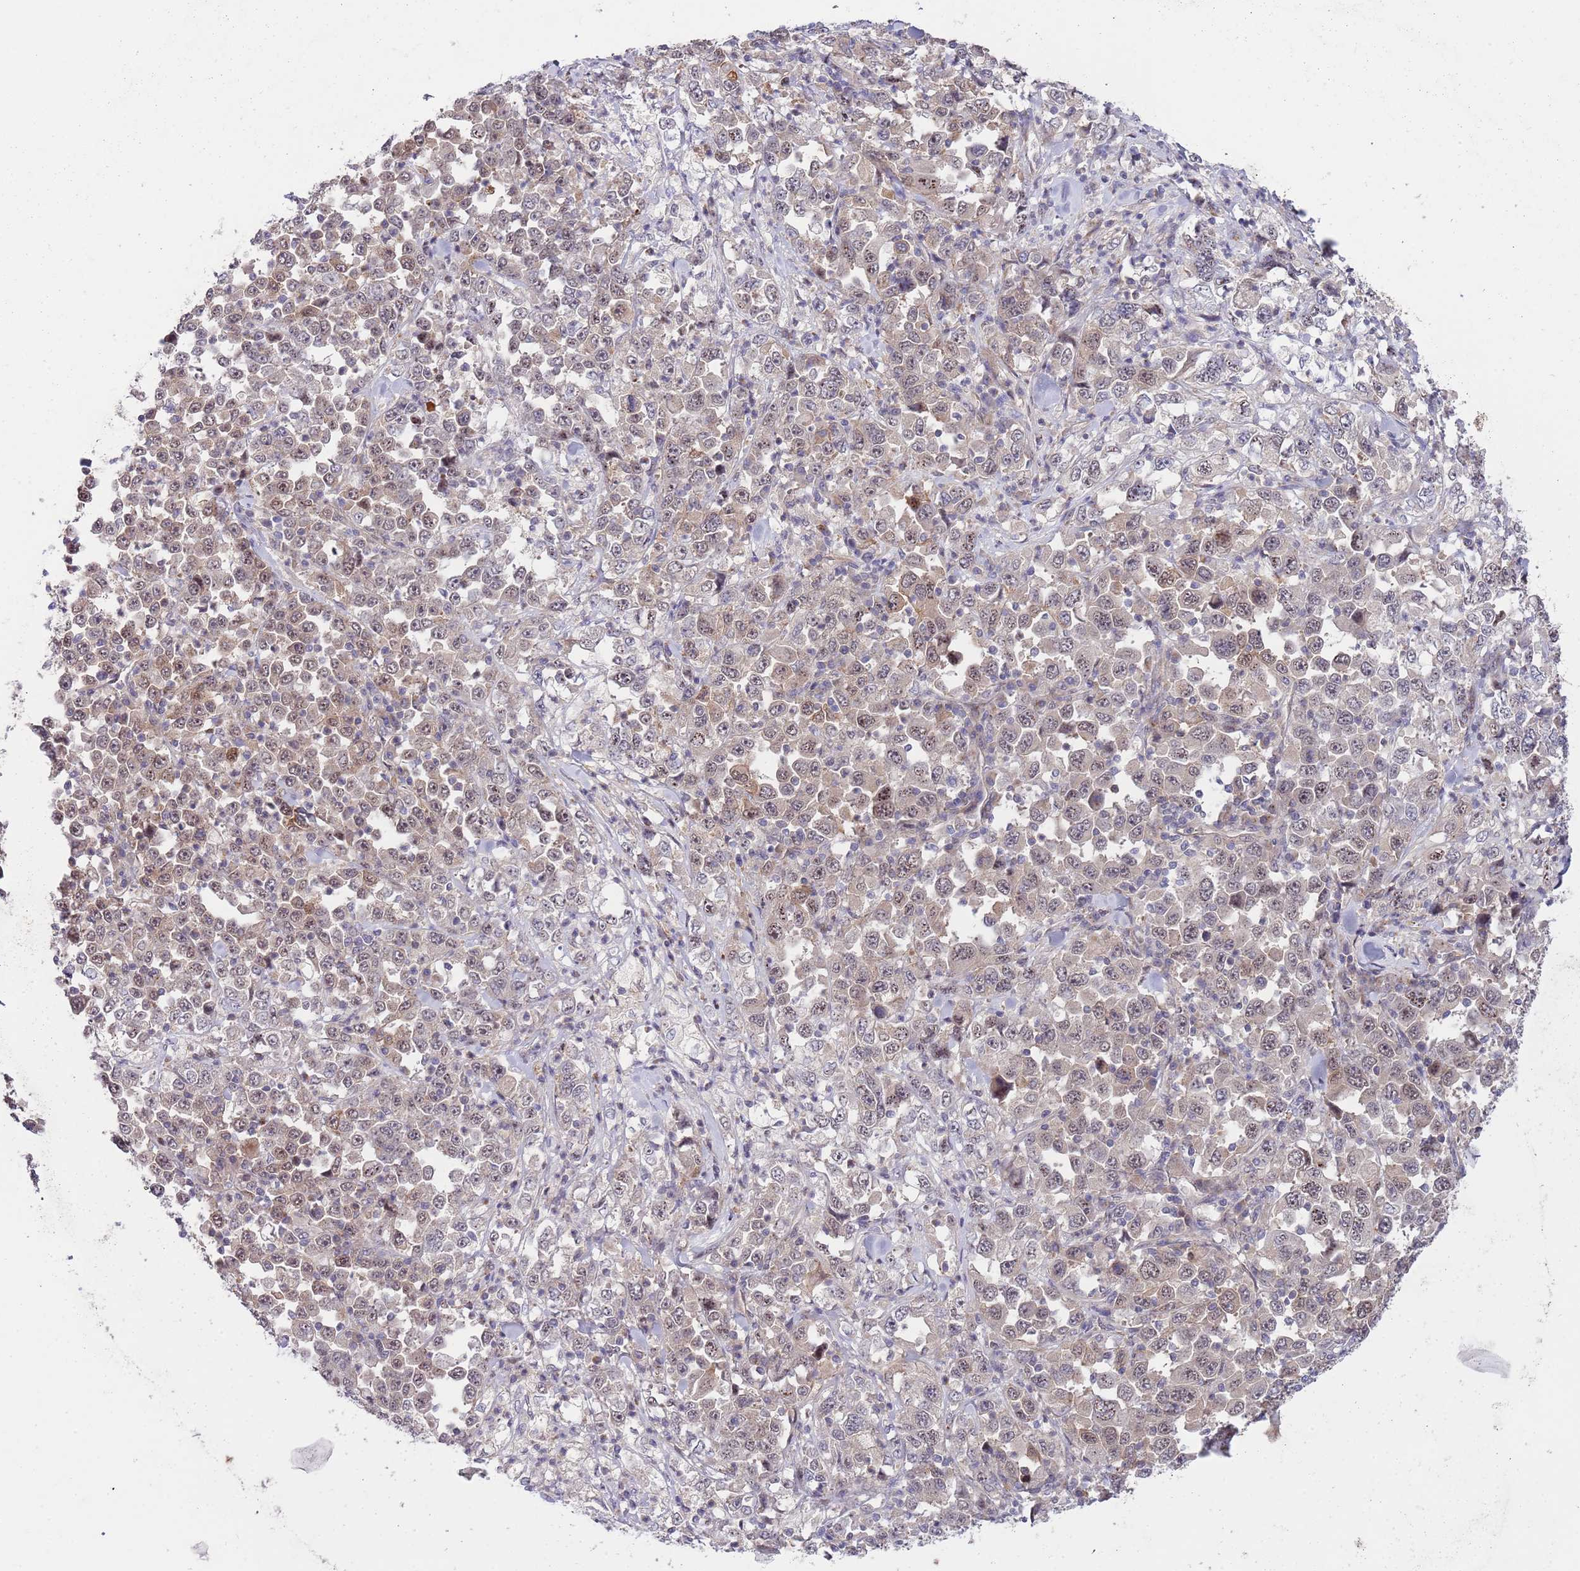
{"staining": {"intensity": "moderate", "quantity": "25%-75%", "location": "nuclear"}, "tissue": "stomach cancer", "cell_type": "Tumor cells", "image_type": "cancer", "snomed": [{"axis": "morphology", "description": "Normal tissue, NOS"}, {"axis": "morphology", "description": "Adenocarcinoma, NOS"}, {"axis": "topography", "description": "Stomach, upper"}, {"axis": "topography", "description": "Stomach"}], "caption": "The micrograph shows staining of adenocarcinoma (stomach), revealing moderate nuclear protein staining (brown color) within tumor cells.", "gene": "PRR16", "patient": {"sex": "male", "age": 59}}